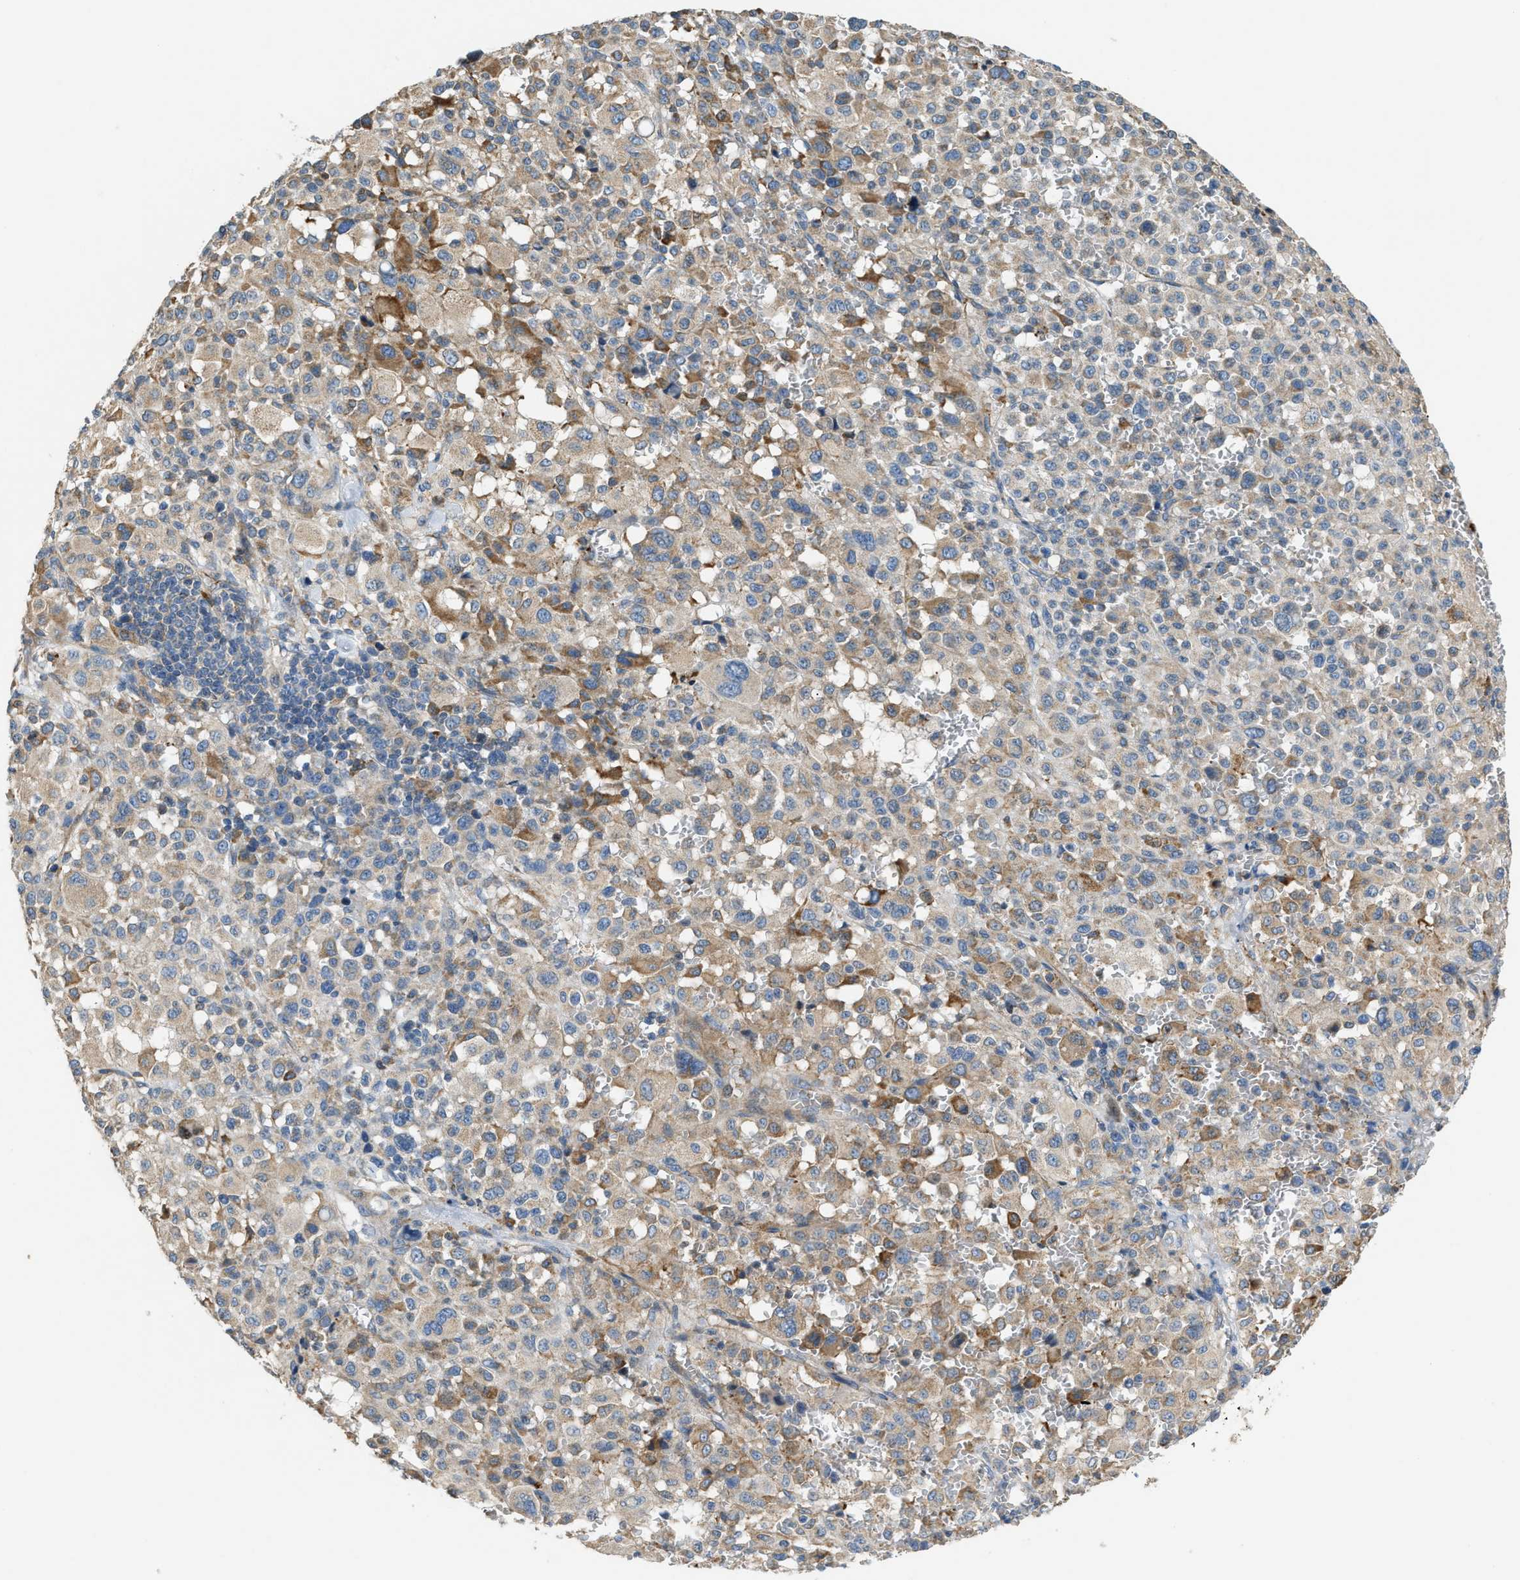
{"staining": {"intensity": "moderate", "quantity": ">75%", "location": "cytoplasmic/membranous"}, "tissue": "melanoma", "cell_type": "Tumor cells", "image_type": "cancer", "snomed": [{"axis": "morphology", "description": "Malignant melanoma, Metastatic site"}, {"axis": "topography", "description": "Skin"}], "caption": "DAB (3,3'-diaminobenzidine) immunohistochemical staining of melanoma shows moderate cytoplasmic/membranous protein positivity in about >75% of tumor cells.", "gene": "TMEM68", "patient": {"sex": "female", "age": 74}}